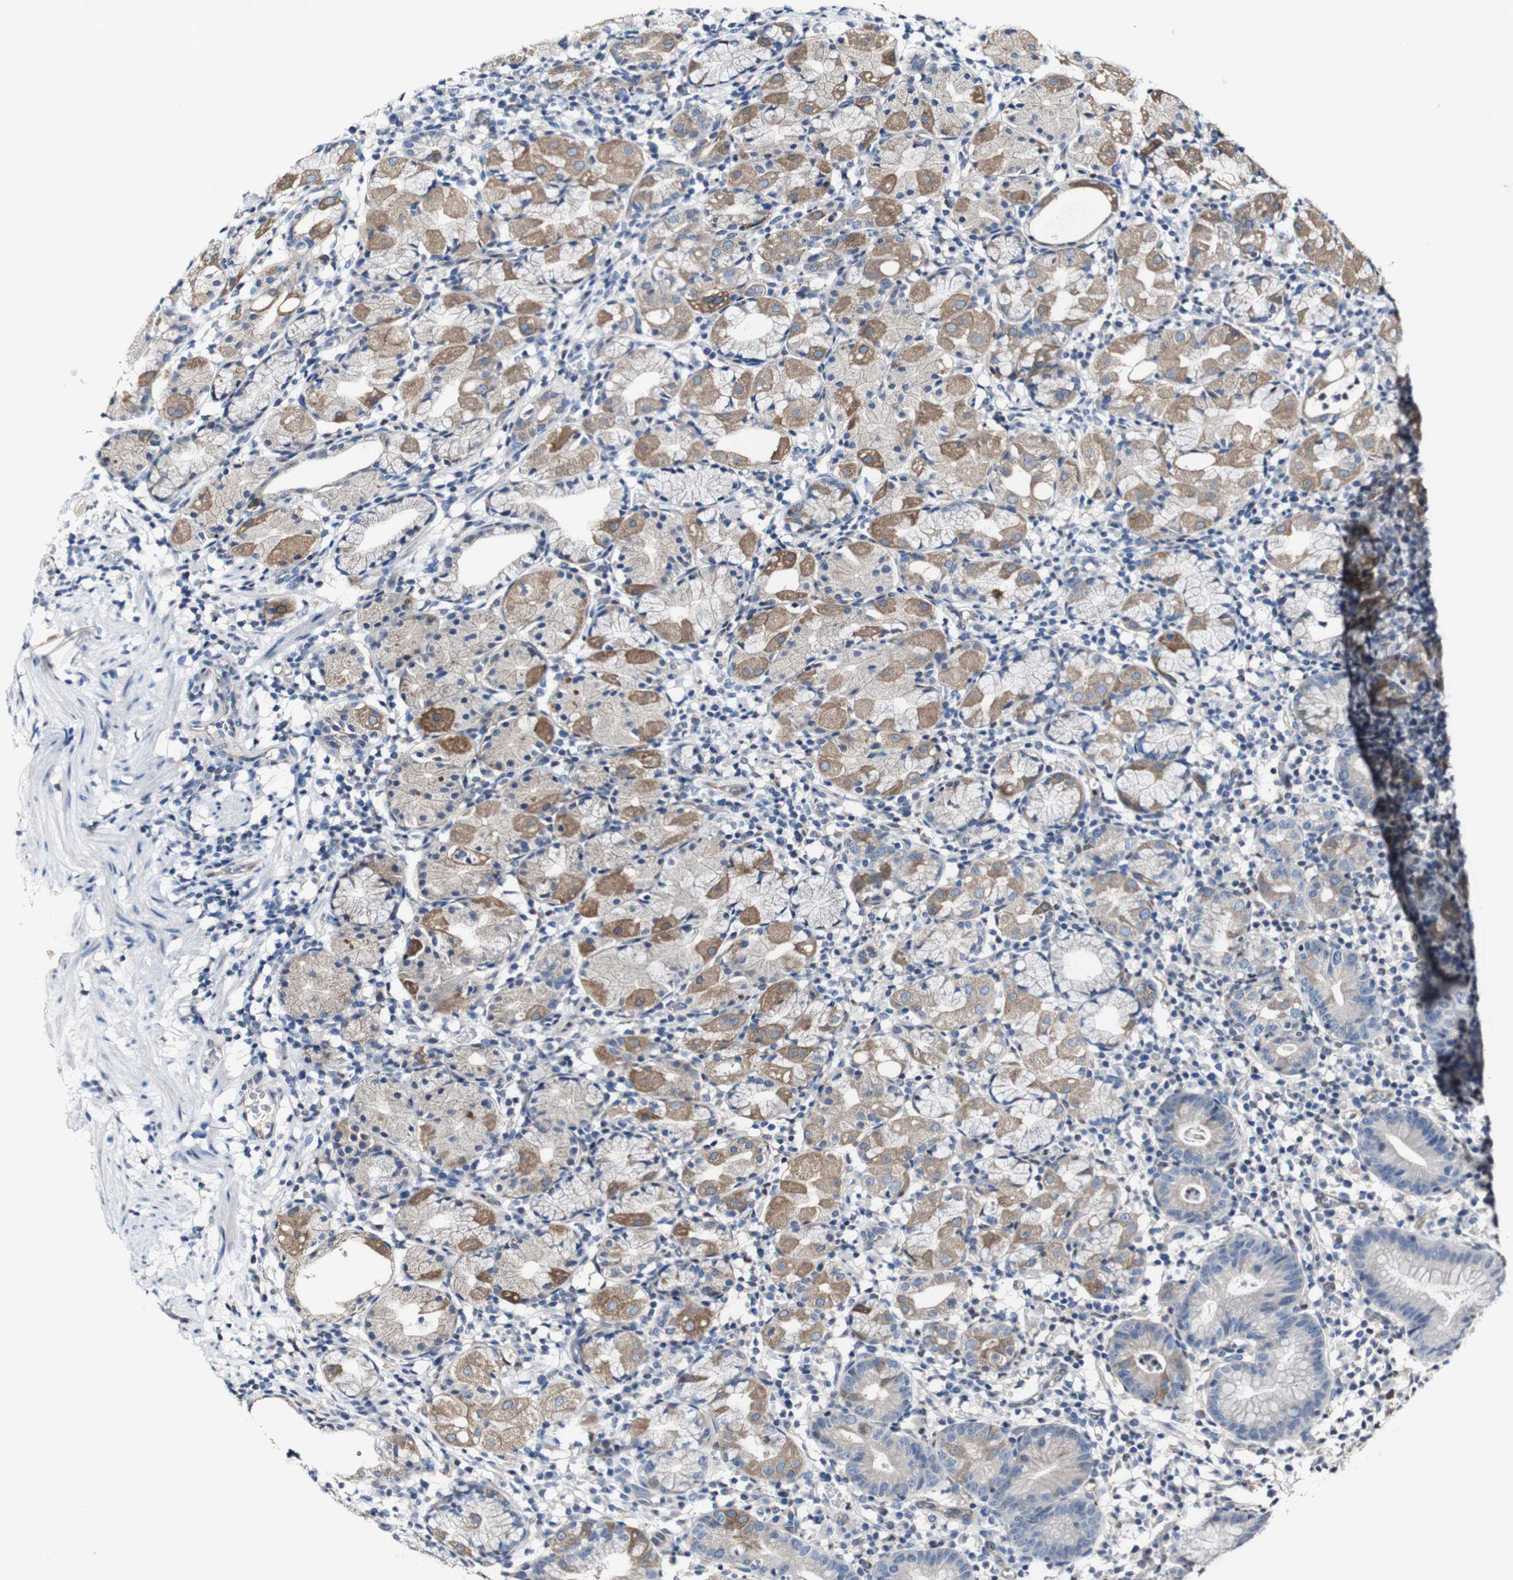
{"staining": {"intensity": "moderate", "quantity": "25%-75%", "location": "cytoplasmic/membranous"}, "tissue": "stomach", "cell_type": "Glandular cells", "image_type": "normal", "snomed": [{"axis": "morphology", "description": "Normal tissue, NOS"}, {"axis": "topography", "description": "Stomach"}, {"axis": "topography", "description": "Stomach, lower"}], "caption": "Immunohistochemistry micrograph of normal stomach: stomach stained using IHC demonstrates medium levels of moderate protein expression localized specifically in the cytoplasmic/membranous of glandular cells, appearing as a cytoplasmic/membranous brown color.", "gene": "GRAMD1A", "patient": {"sex": "female", "age": 75}}